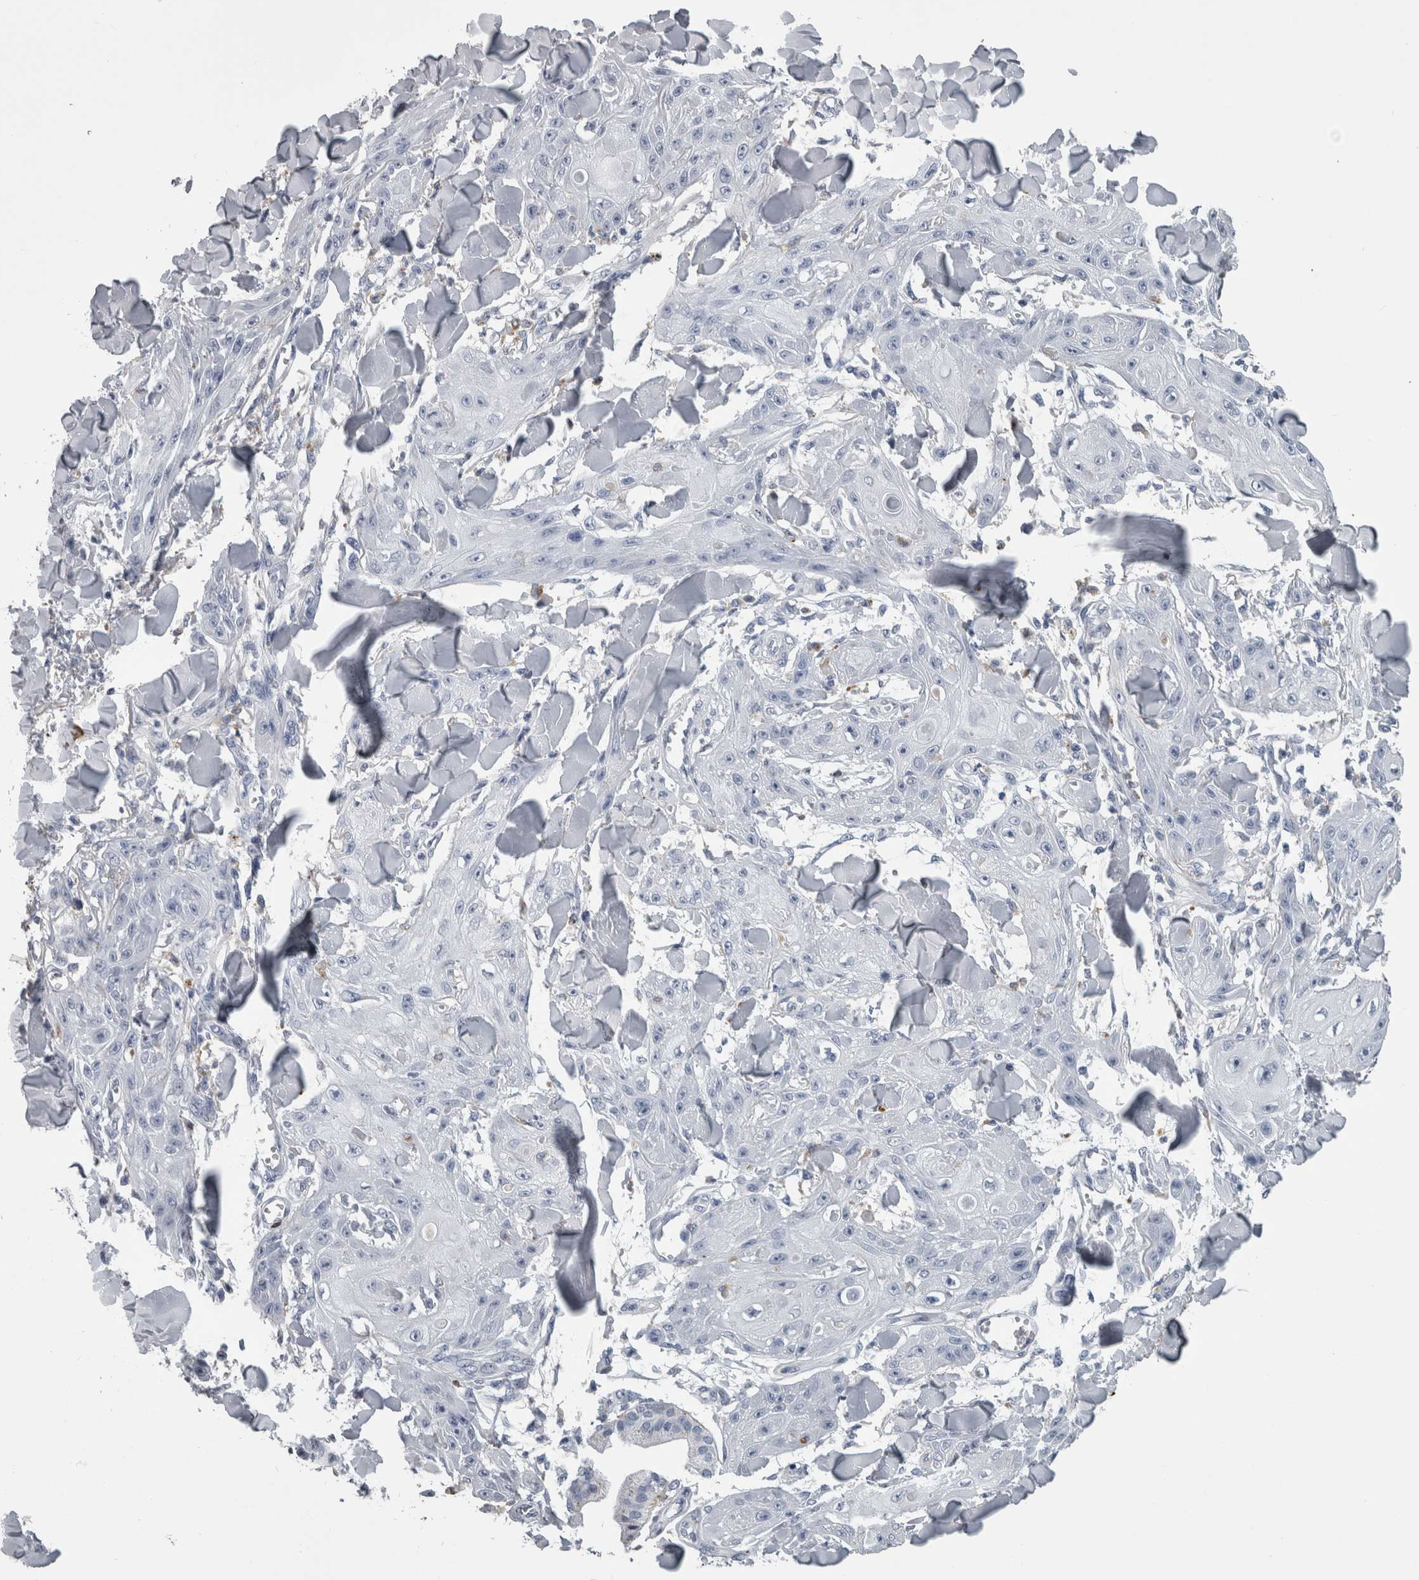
{"staining": {"intensity": "negative", "quantity": "none", "location": "none"}, "tissue": "skin cancer", "cell_type": "Tumor cells", "image_type": "cancer", "snomed": [{"axis": "morphology", "description": "Squamous cell carcinoma, NOS"}, {"axis": "topography", "description": "Skin"}], "caption": "The histopathology image demonstrates no significant positivity in tumor cells of skin cancer (squamous cell carcinoma).", "gene": "DPP7", "patient": {"sex": "male", "age": 74}}